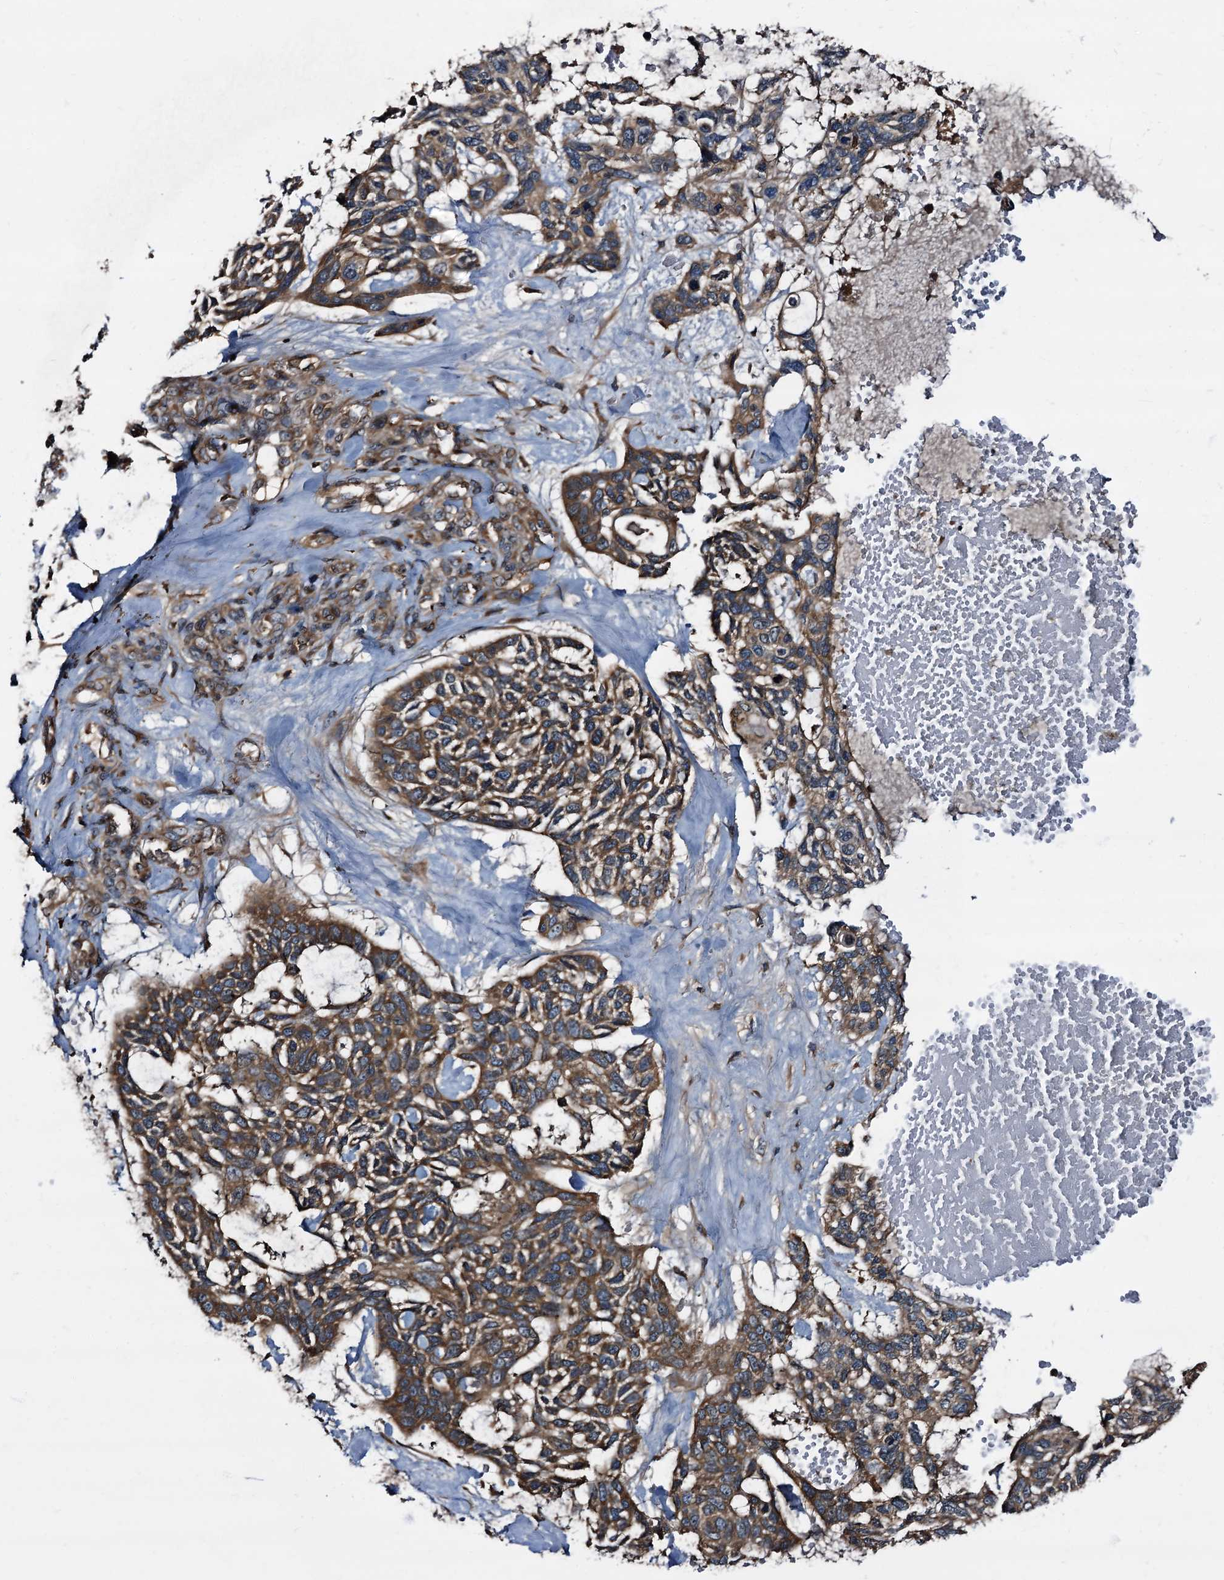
{"staining": {"intensity": "moderate", "quantity": ">75%", "location": "cytoplasmic/membranous"}, "tissue": "skin cancer", "cell_type": "Tumor cells", "image_type": "cancer", "snomed": [{"axis": "morphology", "description": "Basal cell carcinoma"}, {"axis": "topography", "description": "Skin"}], "caption": "Skin cancer was stained to show a protein in brown. There is medium levels of moderate cytoplasmic/membranous staining in approximately >75% of tumor cells.", "gene": "PEX5", "patient": {"sex": "male", "age": 88}}